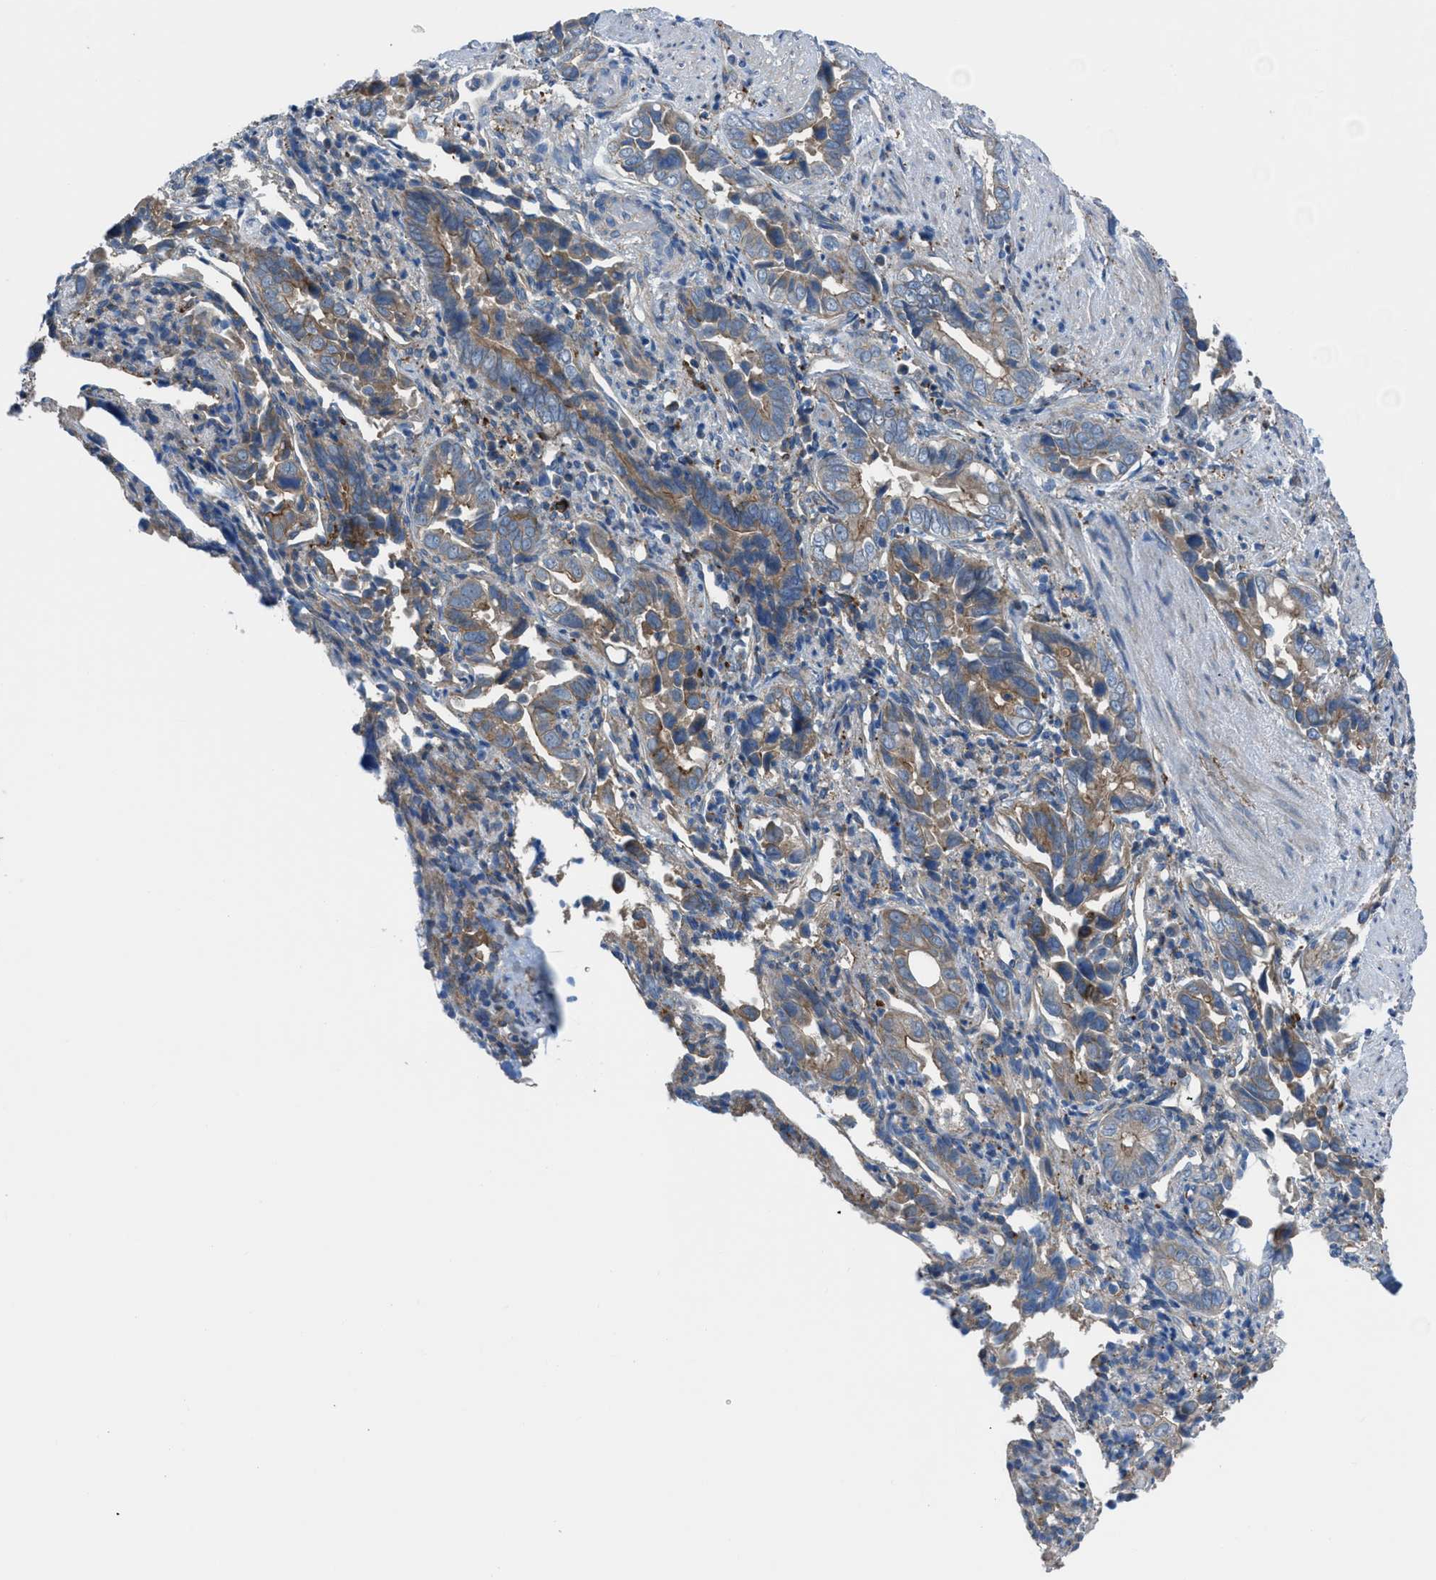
{"staining": {"intensity": "moderate", "quantity": ">75%", "location": "cytoplasmic/membranous"}, "tissue": "liver cancer", "cell_type": "Tumor cells", "image_type": "cancer", "snomed": [{"axis": "morphology", "description": "Cholangiocarcinoma"}, {"axis": "topography", "description": "Liver"}], "caption": "Liver cancer (cholangiocarcinoma) was stained to show a protein in brown. There is medium levels of moderate cytoplasmic/membranous expression in about >75% of tumor cells.", "gene": "EGFR", "patient": {"sex": "female", "age": 79}}